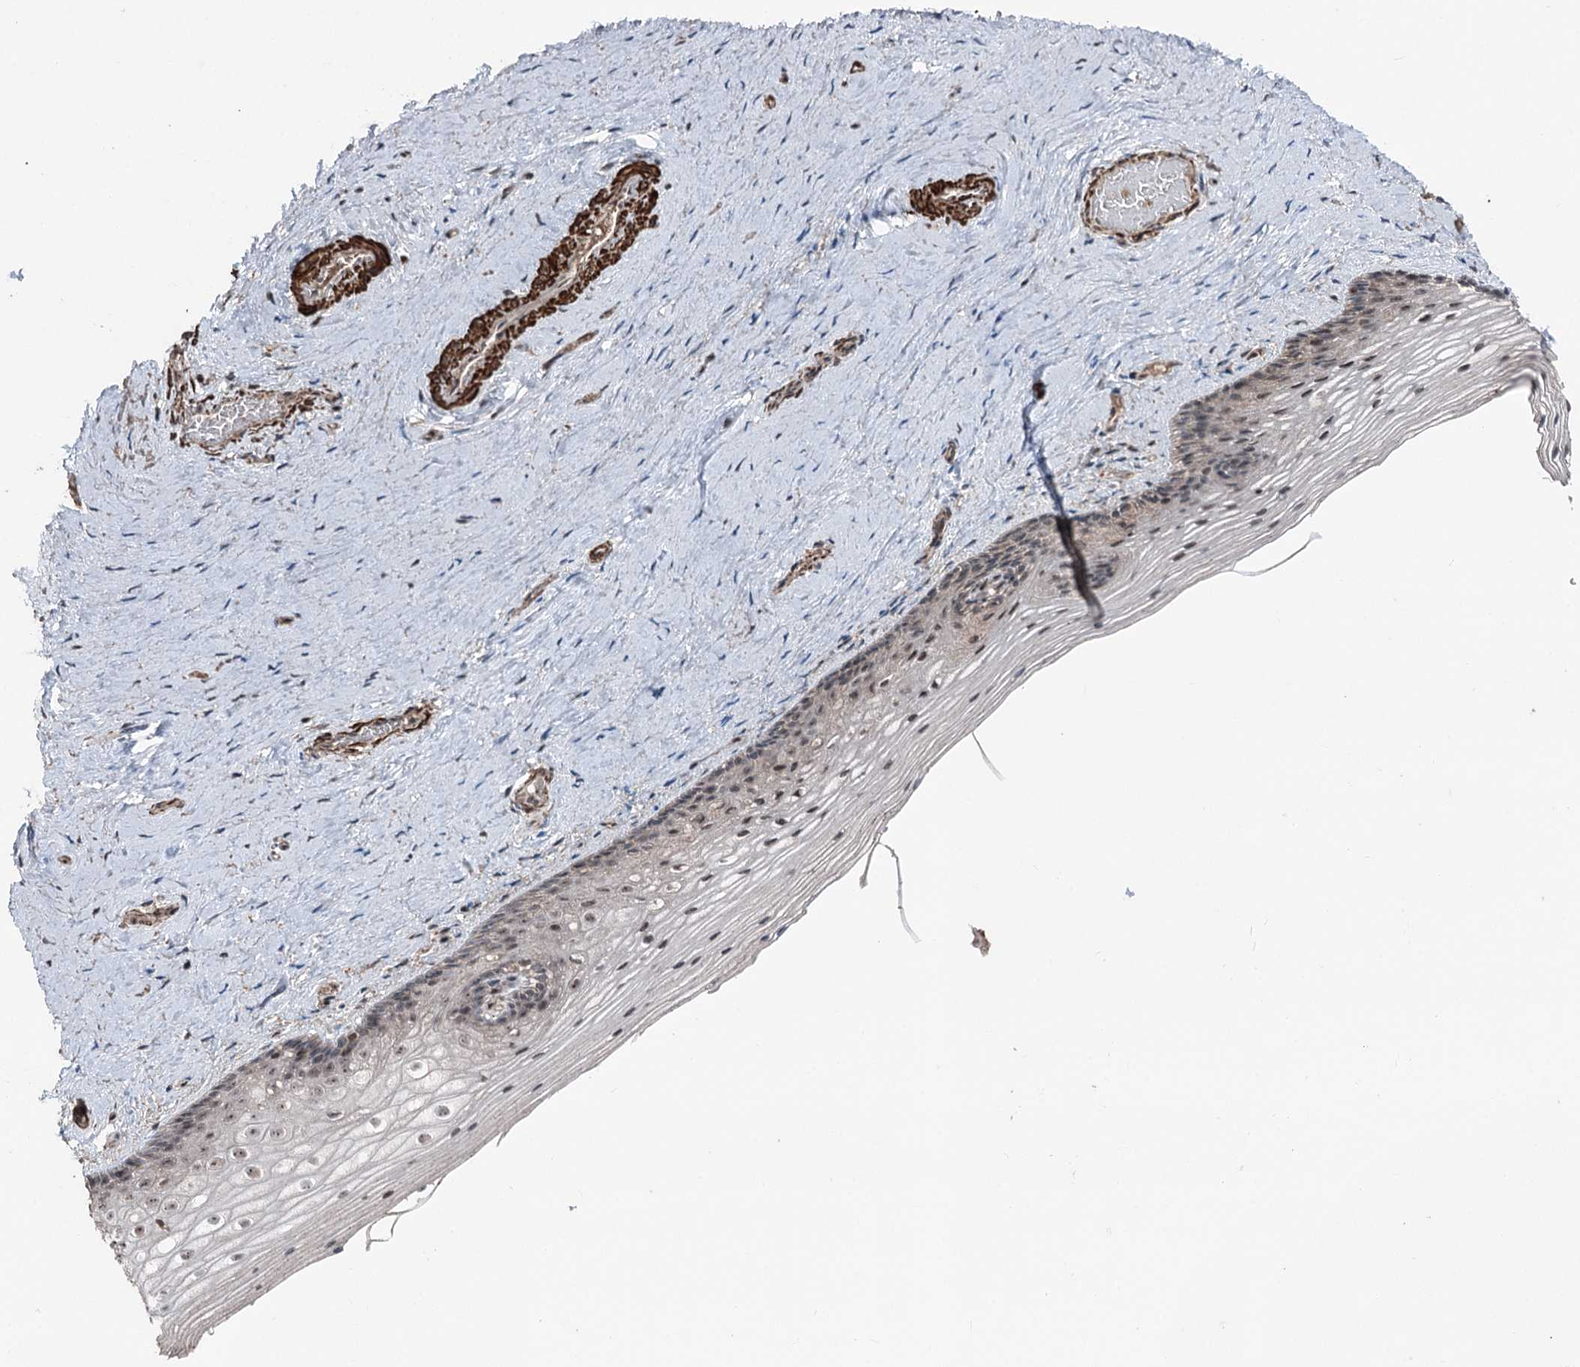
{"staining": {"intensity": "weak", "quantity": "<25%", "location": "nuclear"}, "tissue": "vagina", "cell_type": "Squamous epithelial cells", "image_type": "normal", "snomed": [{"axis": "morphology", "description": "Normal tissue, NOS"}, {"axis": "topography", "description": "Vagina"}], "caption": "Human vagina stained for a protein using IHC demonstrates no positivity in squamous epithelial cells.", "gene": "CCDC82", "patient": {"sex": "female", "age": 46}}